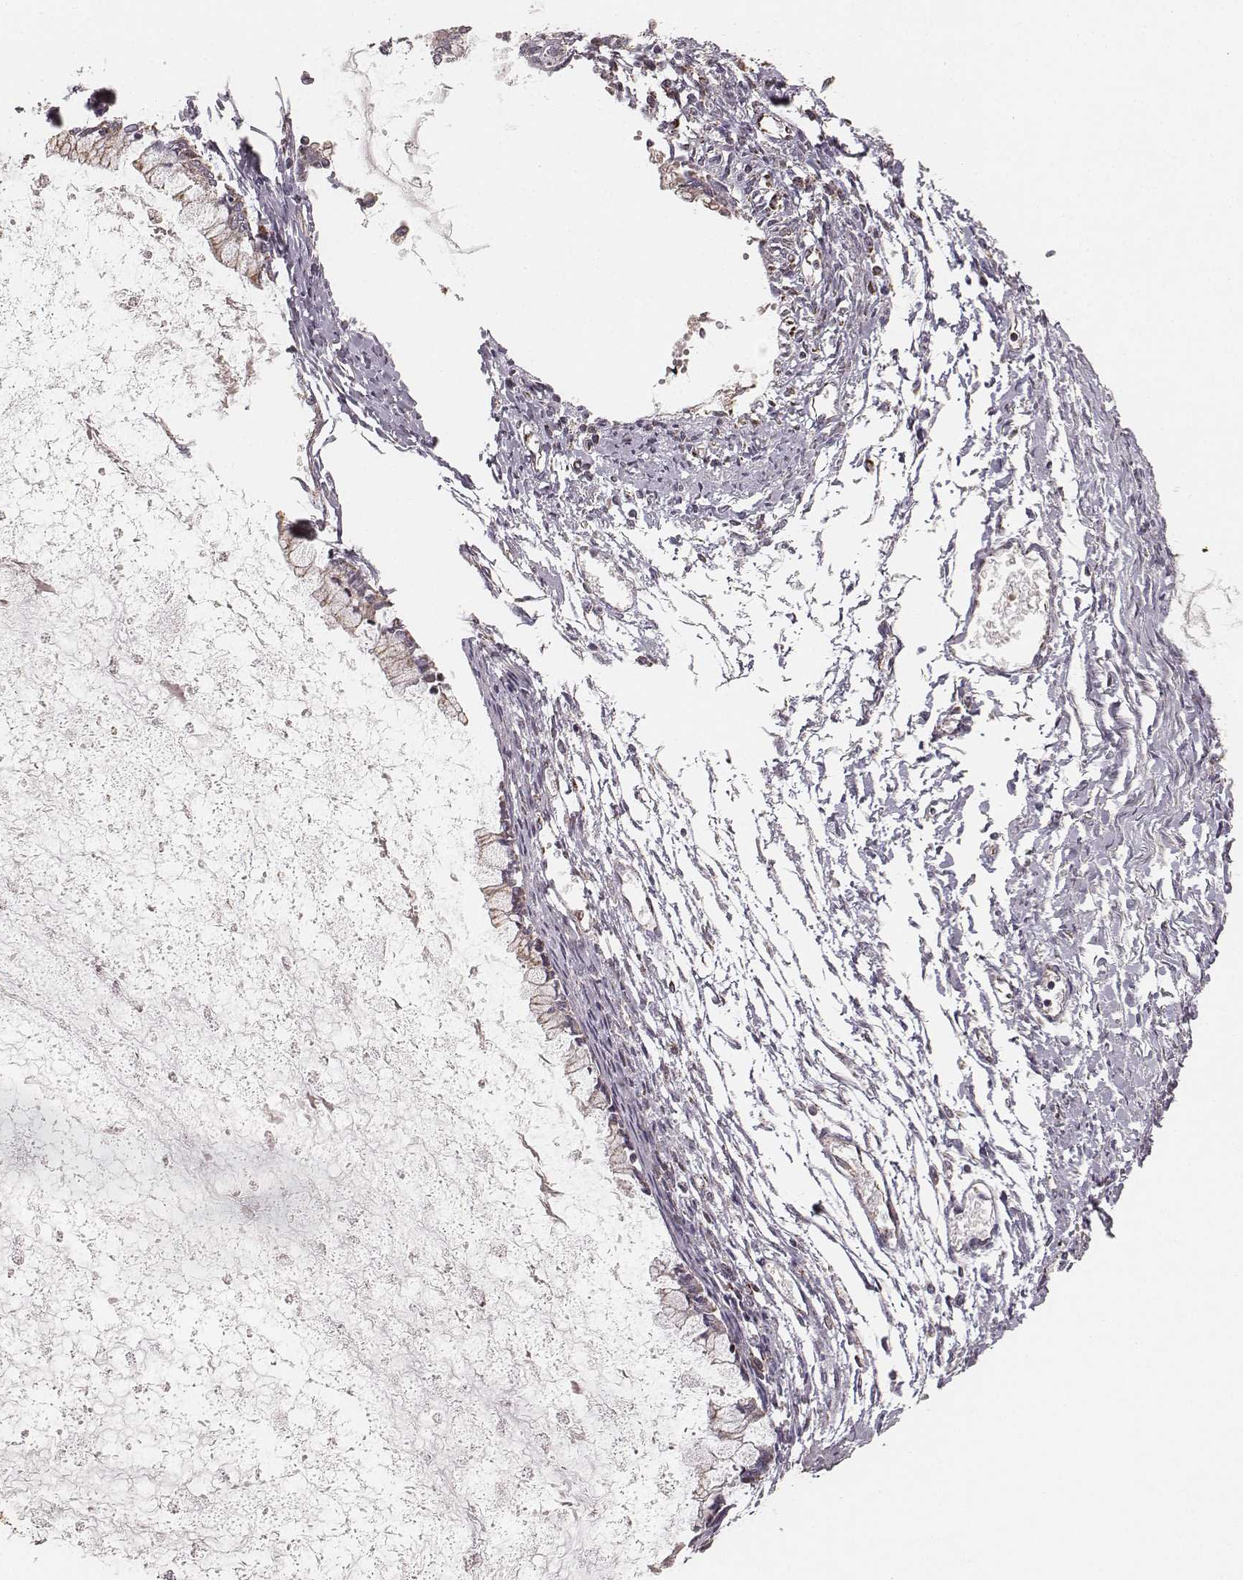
{"staining": {"intensity": "weak", "quantity": ">75%", "location": "cytoplasmic/membranous"}, "tissue": "ovarian cancer", "cell_type": "Tumor cells", "image_type": "cancer", "snomed": [{"axis": "morphology", "description": "Cystadenocarcinoma, mucinous, NOS"}, {"axis": "topography", "description": "Ovary"}], "caption": "This photomicrograph demonstrates immunohistochemistry staining of human ovarian mucinous cystadenocarcinoma, with low weak cytoplasmic/membranous expression in approximately >75% of tumor cells.", "gene": "TUFM", "patient": {"sex": "female", "age": 67}}